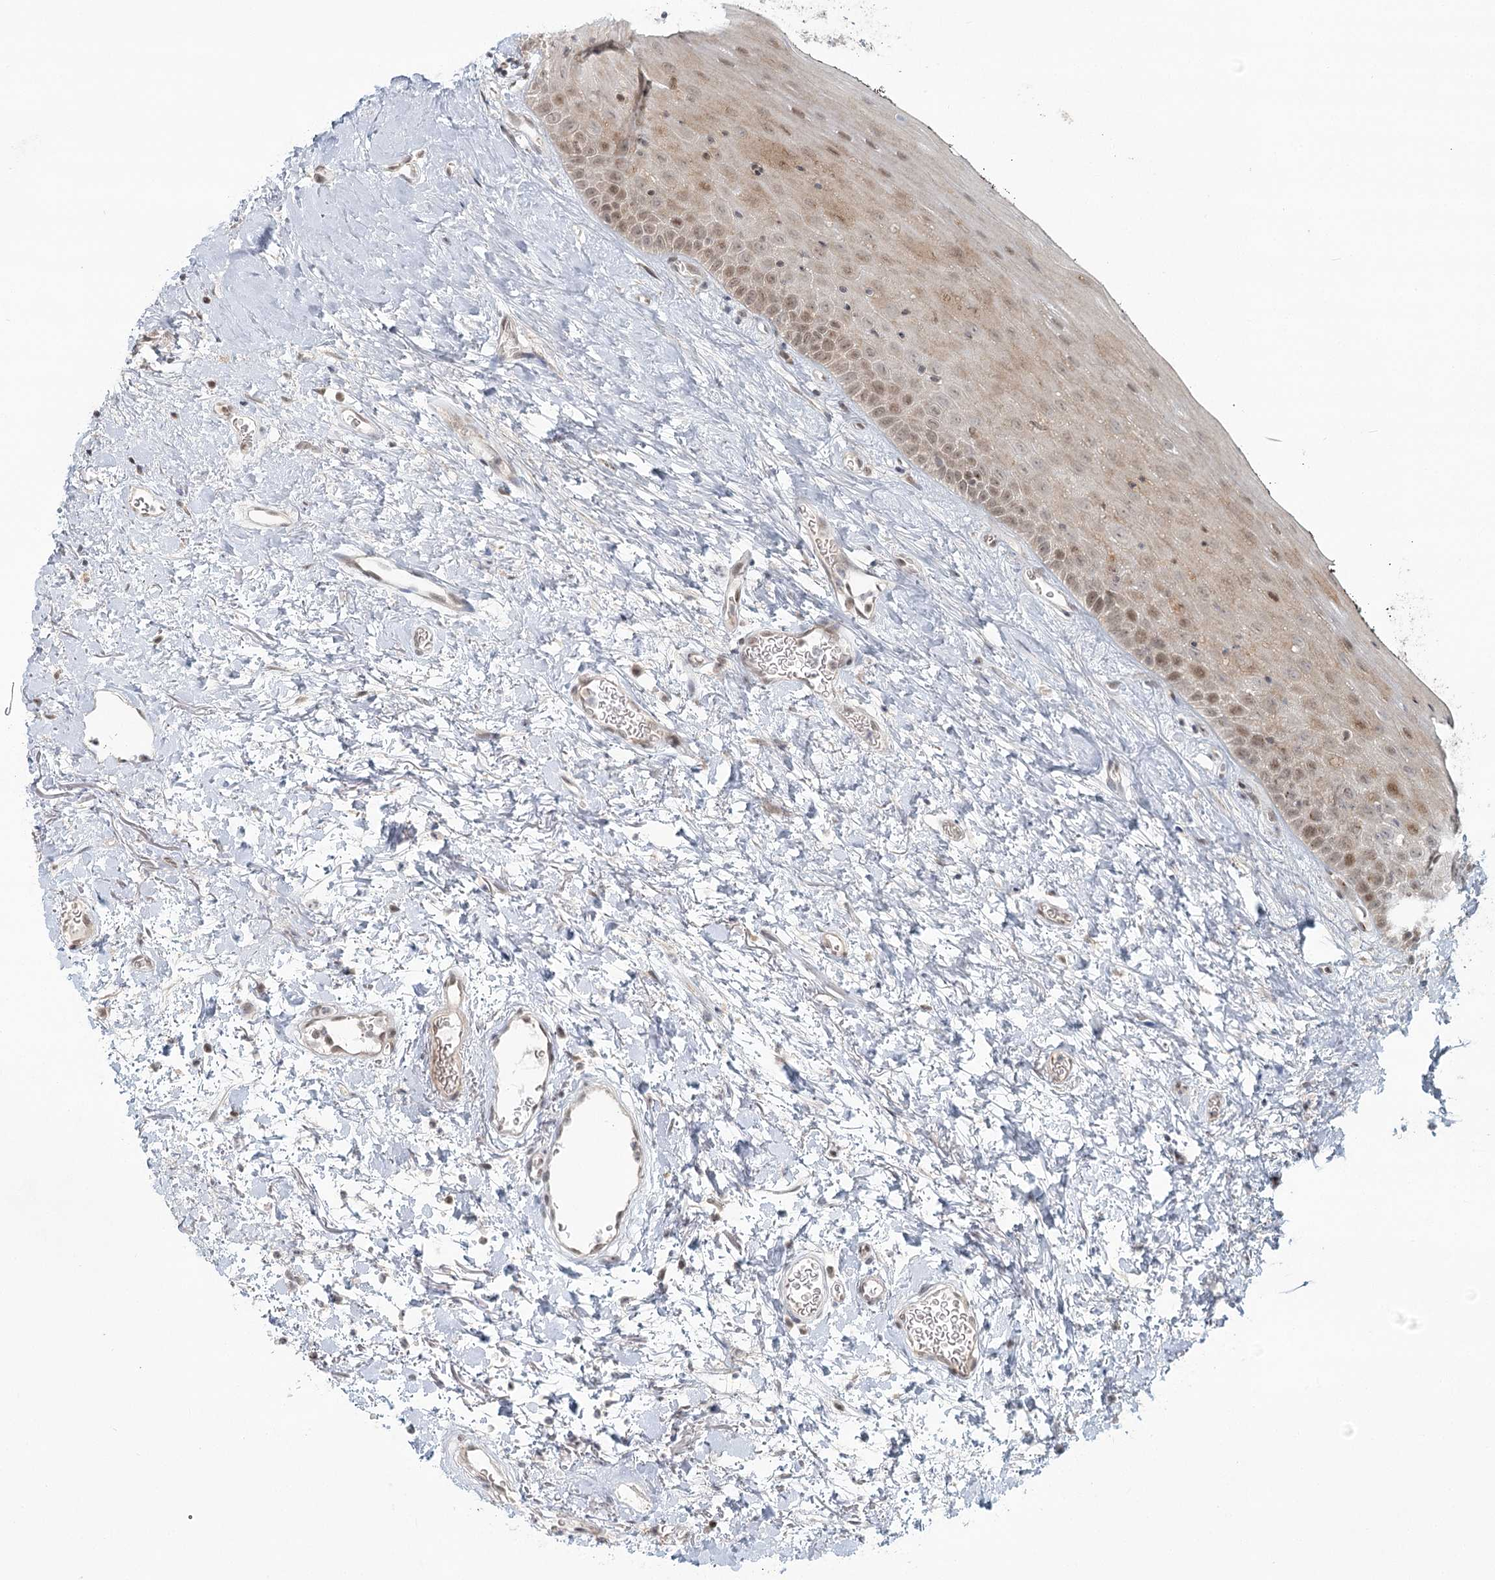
{"staining": {"intensity": "moderate", "quantity": "25%-75%", "location": "cytoplasmic/membranous,nuclear"}, "tissue": "oral mucosa", "cell_type": "Squamous epithelial cells", "image_type": "normal", "snomed": [{"axis": "morphology", "description": "Normal tissue, NOS"}, {"axis": "topography", "description": "Oral tissue"}], "caption": "Immunohistochemical staining of benign oral mucosa reveals 25%-75% levels of moderate cytoplasmic/membranous,nuclear protein staining in about 25%-75% of squamous epithelial cells.", "gene": "R3HCC1L", "patient": {"sex": "male", "age": 74}}